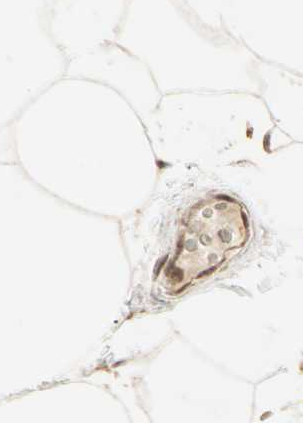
{"staining": {"intensity": "moderate", "quantity": ">75%", "location": "nuclear"}, "tissue": "adipose tissue", "cell_type": "Adipocytes", "image_type": "normal", "snomed": [{"axis": "morphology", "description": "Normal tissue, NOS"}, {"axis": "morphology", "description": "Duct carcinoma"}, {"axis": "topography", "description": "Breast"}, {"axis": "topography", "description": "Adipose tissue"}], "caption": "Adipocytes display medium levels of moderate nuclear positivity in approximately >75% of cells in benign human adipose tissue.", "gene": "ZSCAN31", "patient": {"sex": "female", "age": 37}}